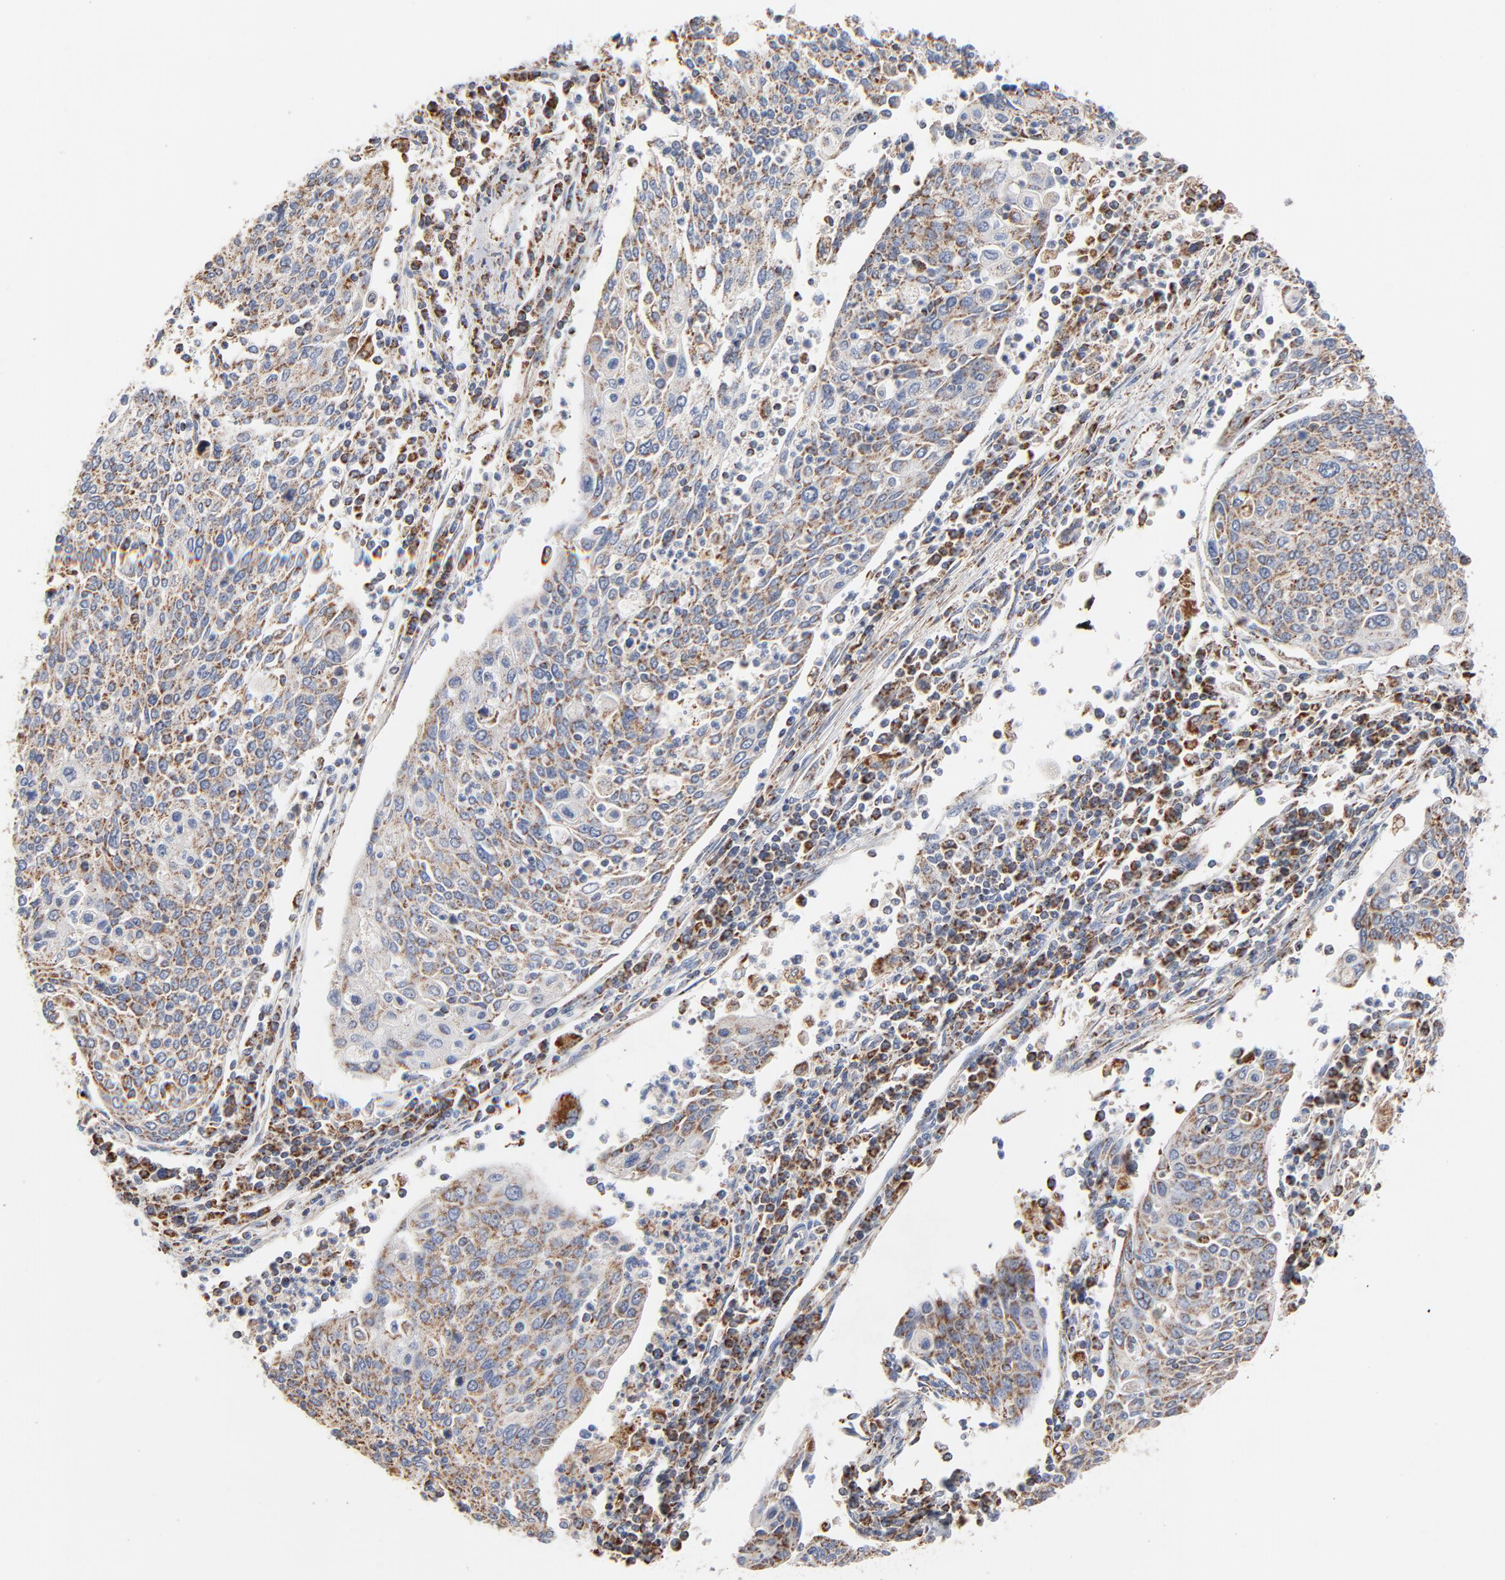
{"staining": {"intensity": "moderate", "quantity": ">75%", "location": "cytoplasmic/membranous"}, "tissue": "cervical cancer", "cell_type": "Tumor cells", "image_type": "cancer", "snomed": [{"axis": "morphology", "description": "Squamous cell carcinoma, NOS"}, {"axis": "topography", "description": "Cervix"}], "caption": "Protein expression analysis of cervical cancer demonstrates moderate cytoplasmic/membranous positivity in about >75% of tumor cells.", "gene": "UQCRC1", "patient": {"sex": "female", "age": 40}}